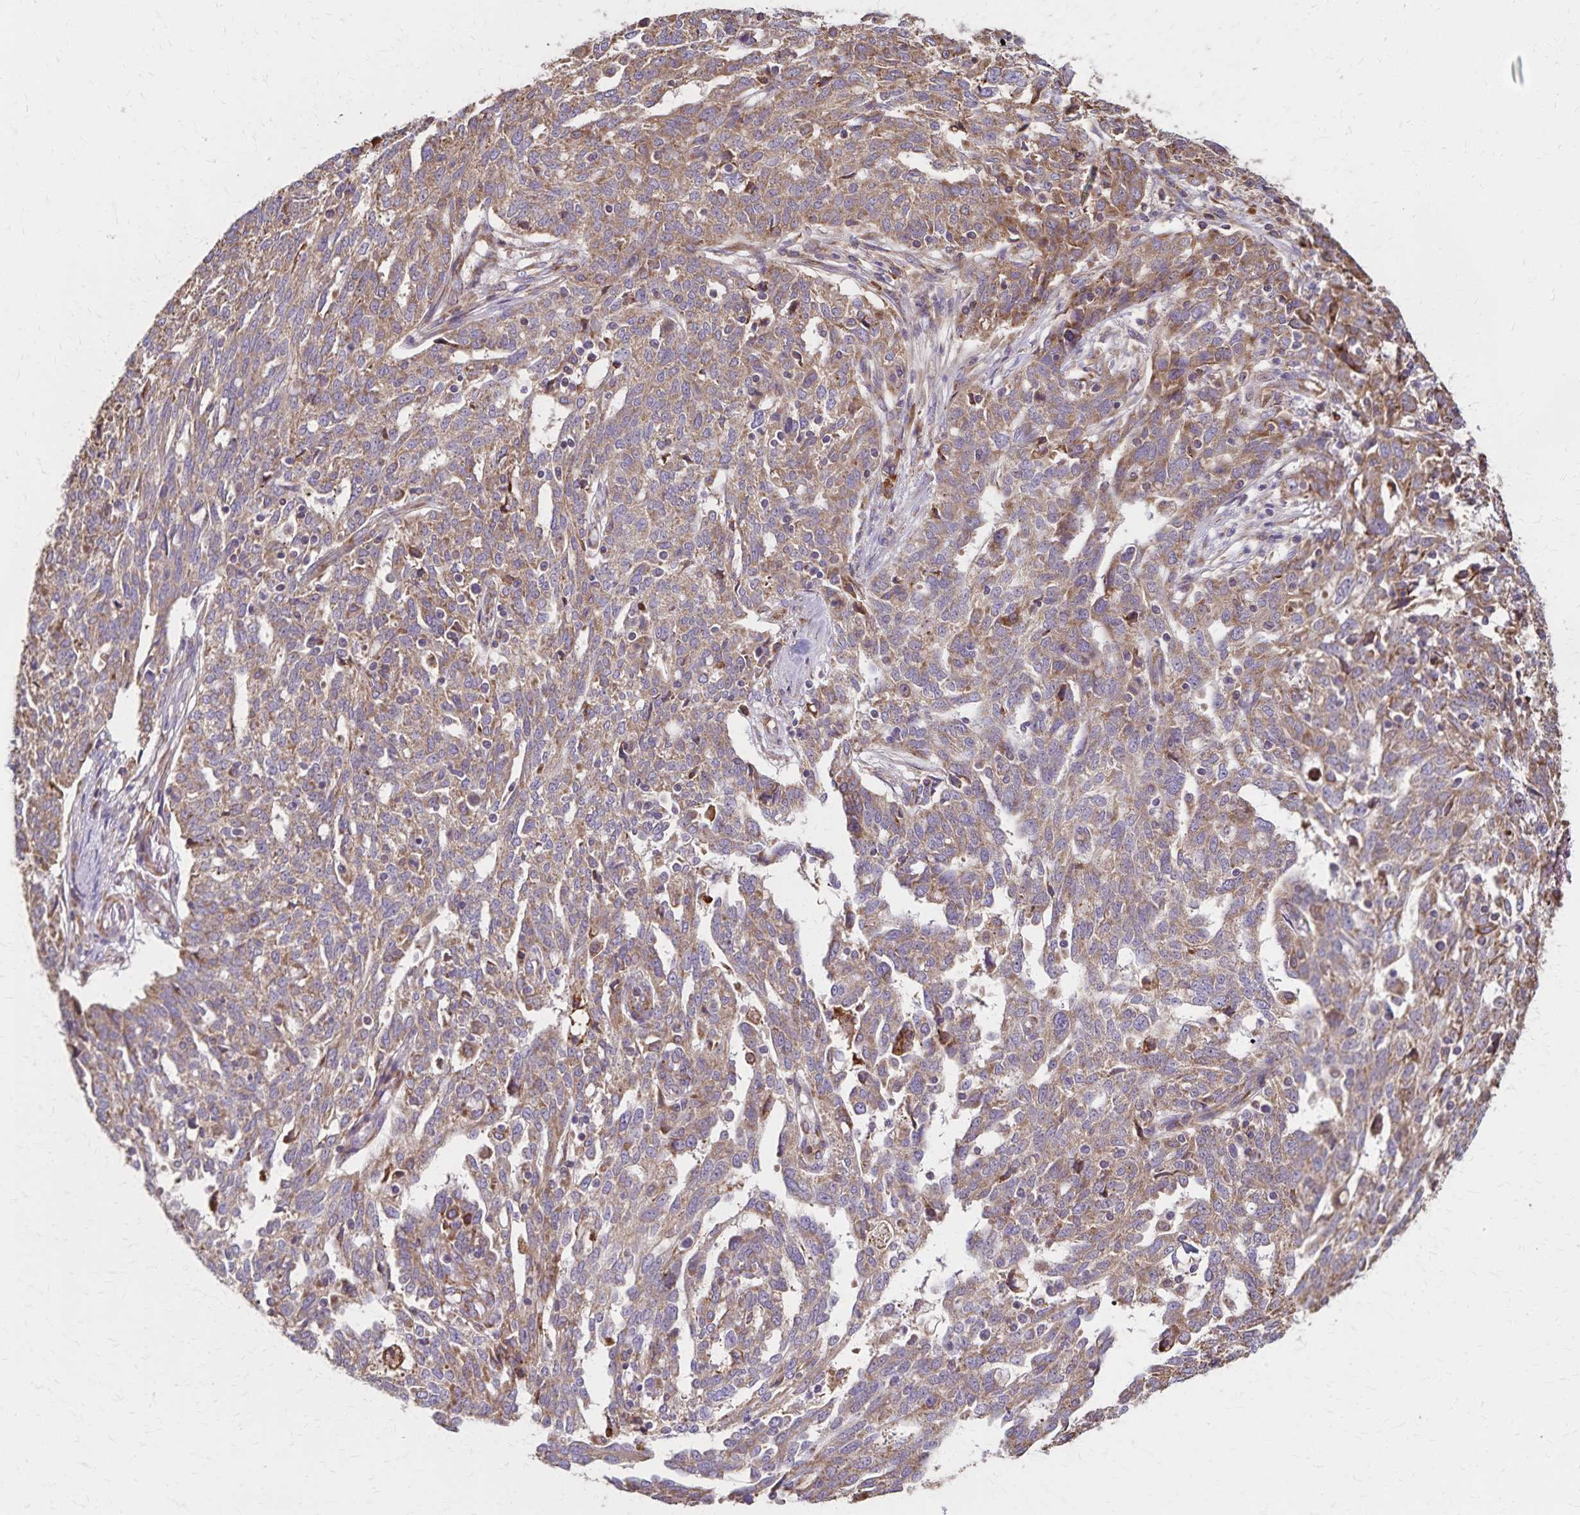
{"staining": {"intensity": "moderate", "quantity": ">75%", "location": "cytoplasmic/membranous"}, "tissue": "ovarian cancer", "cell_type": "Tumor cells", "image_type": "cancer", "snomed": [{"axis": "morphology", "description": "Cystadenocarcinoma, serous, NOS"}, {"axis": "topography", "description": "Ovary"}], "caption": "Immunohistochemical staining of serous cystadenocarcinoma (ovarian) demonstrates moderate cytoplasmic/membranous protein positivity in about >75% of tumor cells.", "gene": "RNF10", "patient": {"sex": "female", "age": 67}}